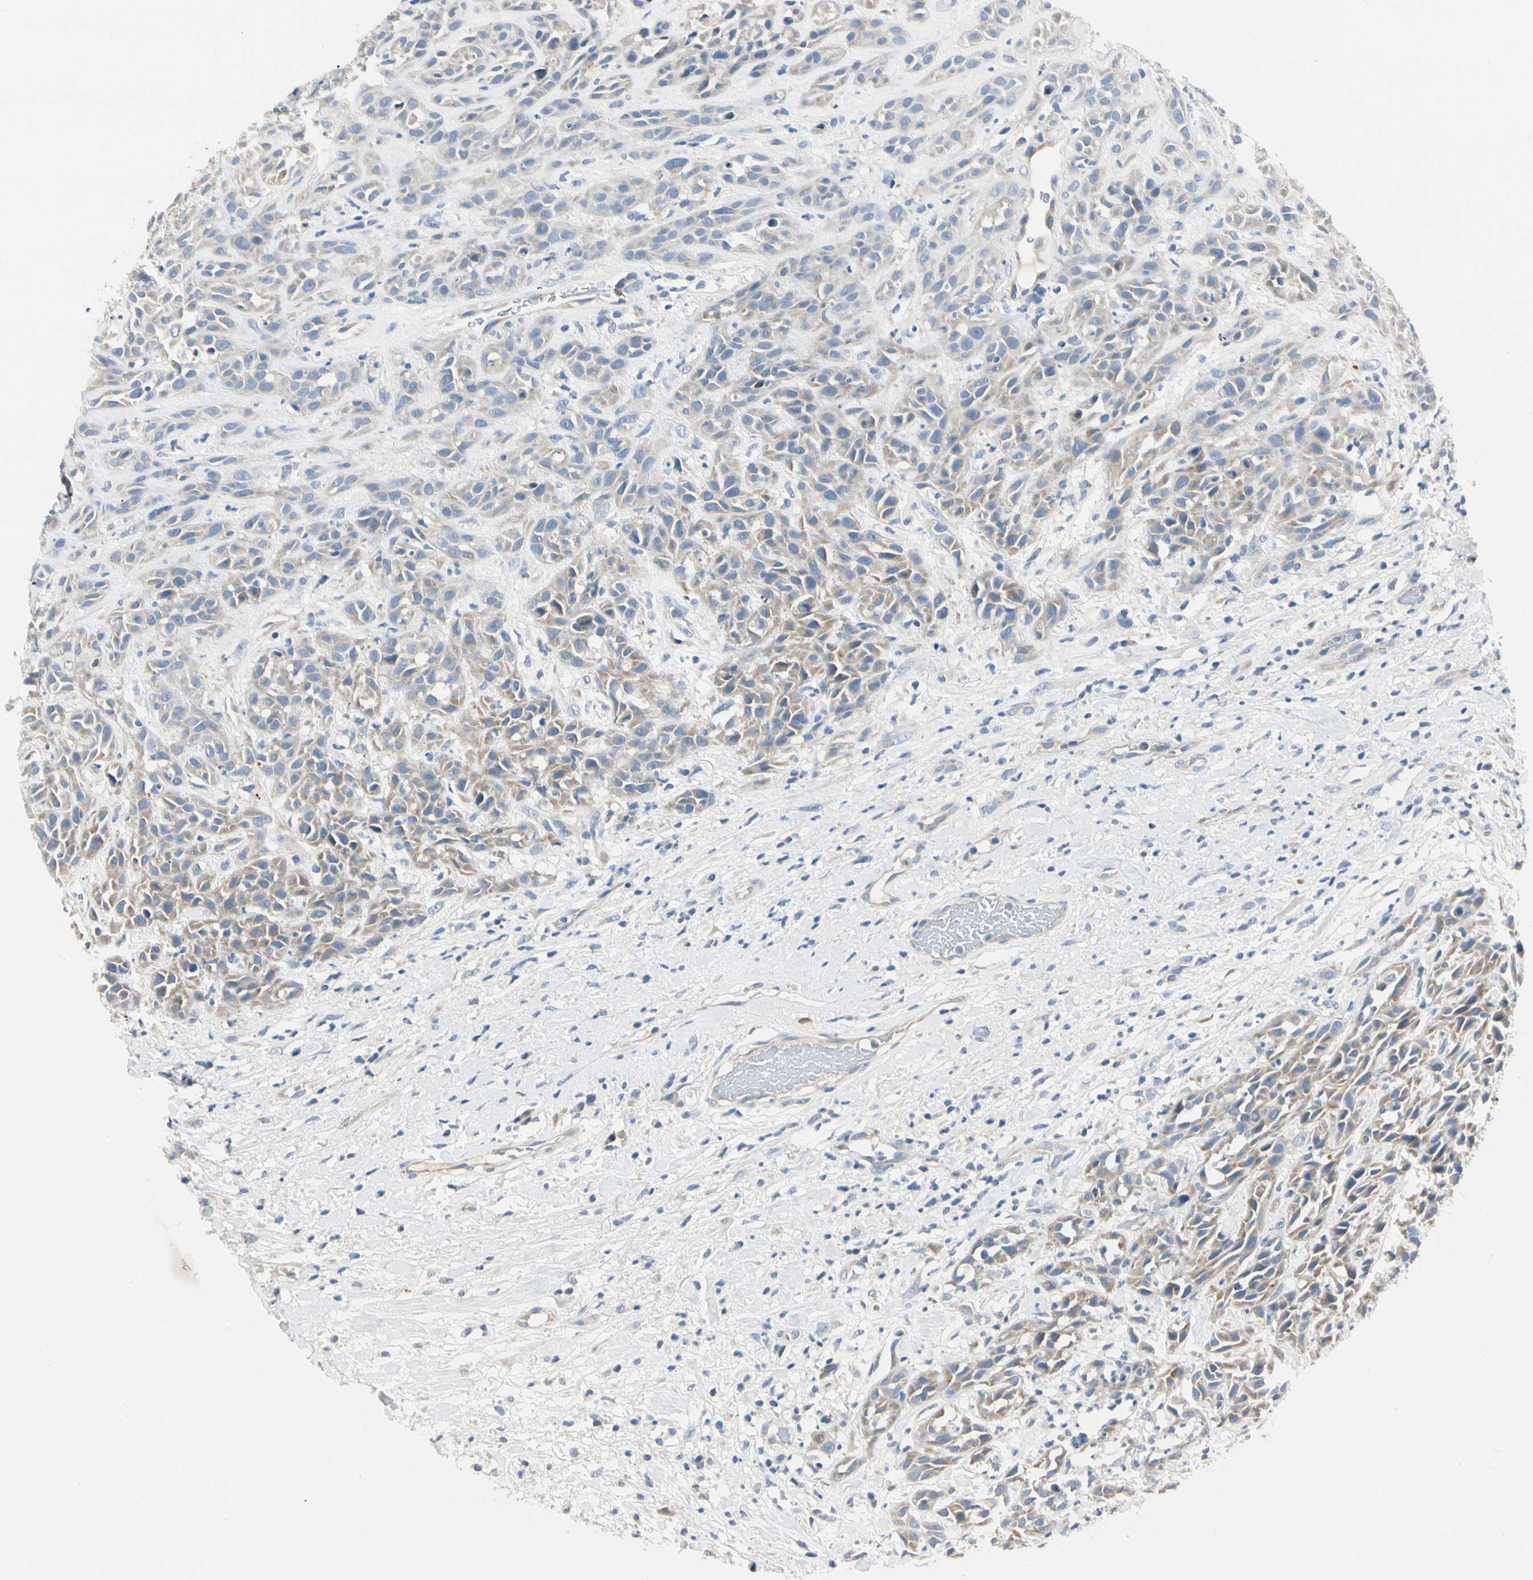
{"staining": {"intensity": "weak", "quantity": "25%-75%", "location": "cytoplasmic/membranous"}, "tissue": "head and neck cancer", "cell_type": "Tumor cells", "image_type": "cancer", "snomed": [{"axis": "morphology", "description": "Normal tissue, NOS"}, {"axis": "morphology", "description": "Squamous cell carcinoma, NOS"}, {"axis": "topography", "description": "Cartilage tissue"}, {"axis": "topography", "description": "Head-Neck"}], "caption": "Protein analysis of head and neck squamous cell carcinoma tissue shows weak cytoplasmic/membranous staining in about 25%-75% of tumor cells.", "gene": "GPR153", "patient": {"sex": "male", "age": 62}}